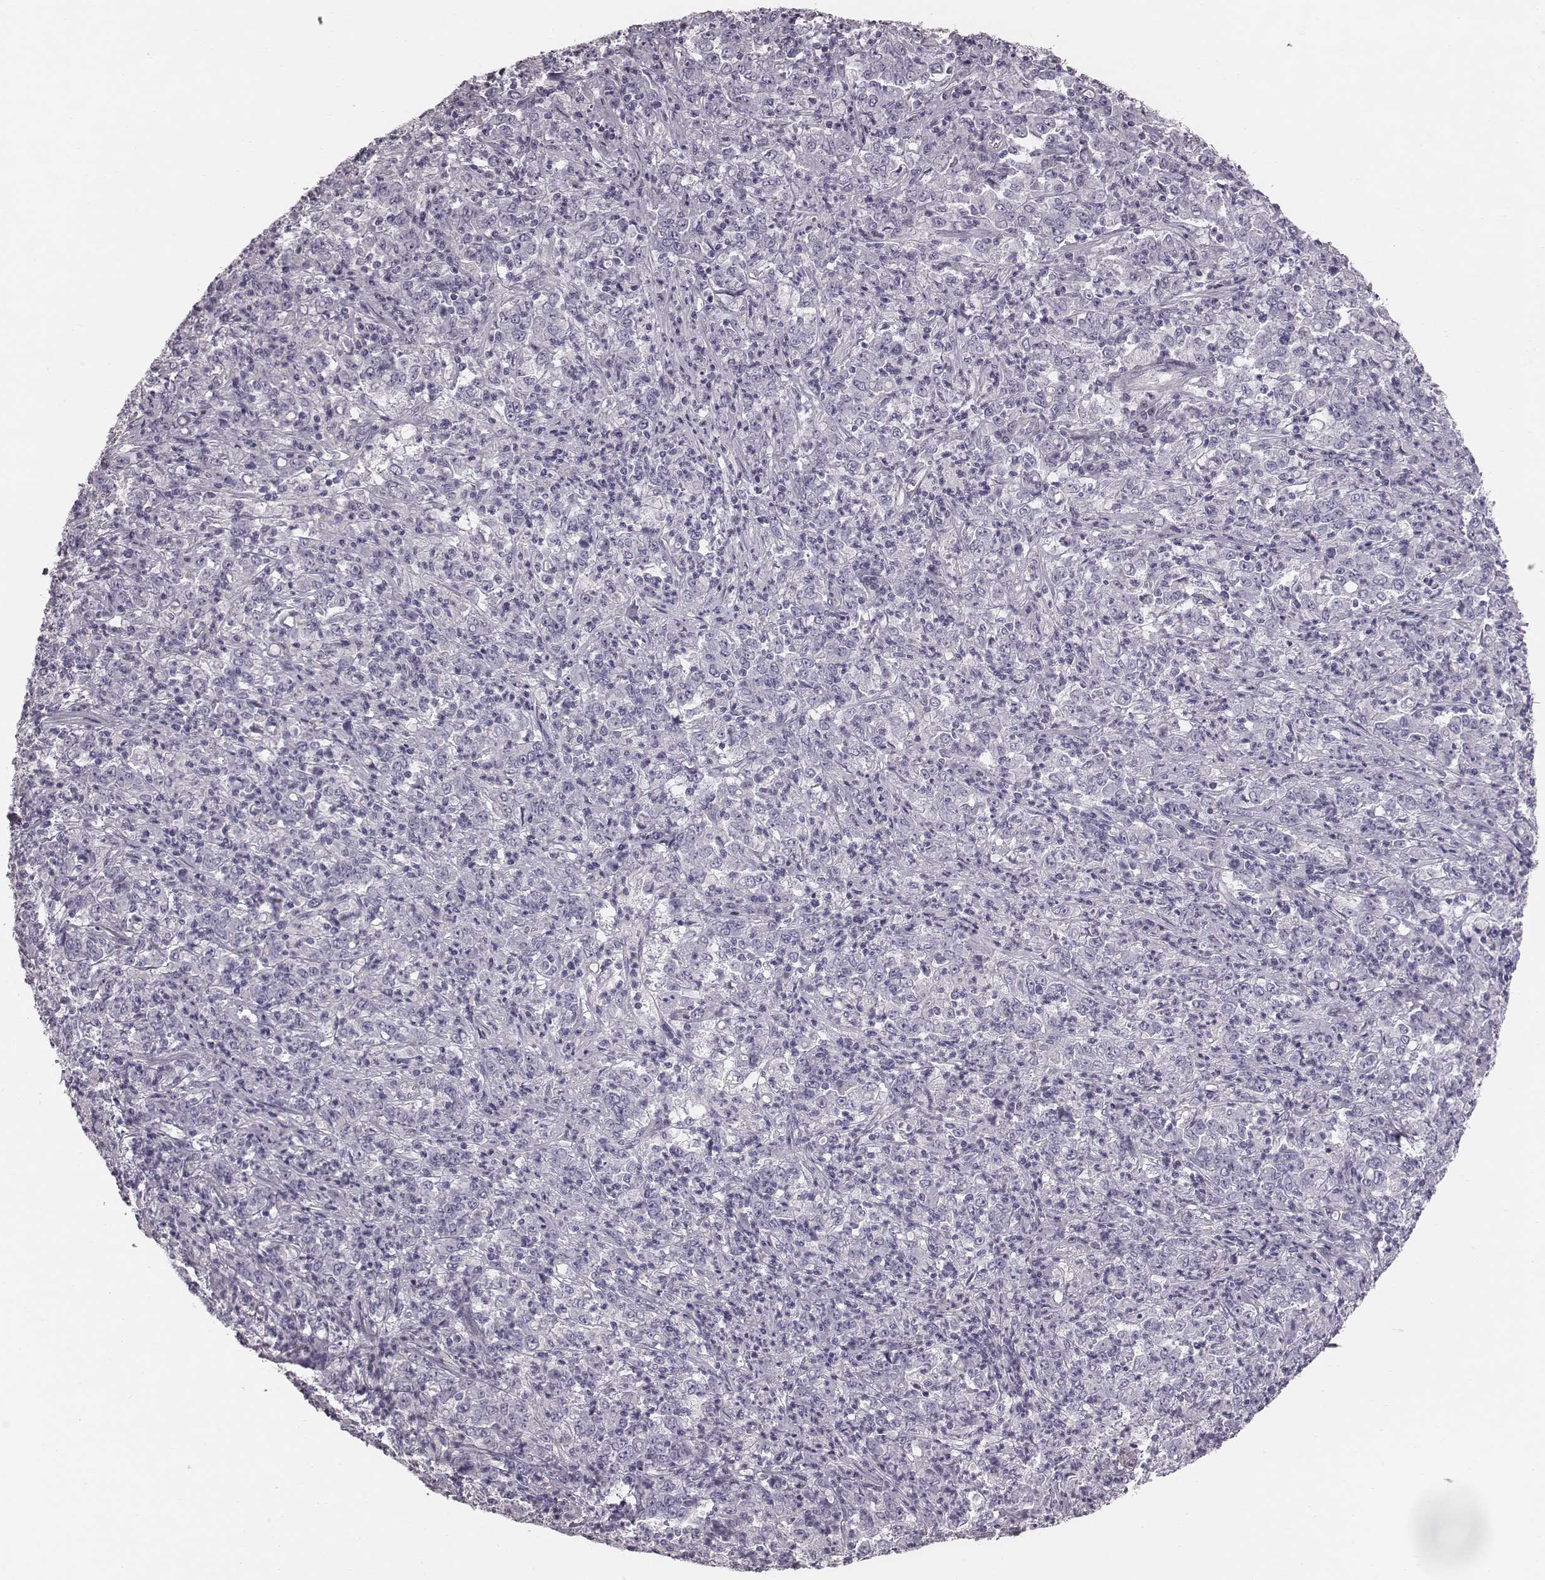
{"staining": {"intensity": "negative", "quantity": "none", "location": "none"}, "tissue": "stomach cancer", "cell_type": "Tumor cells", "image_type": "cancer", "snomed": [{"axis": "morphology", "description": "Adenocarcinoma, NOS"}, {"axis": "topography", "description": "Stomach, lower"}], "caption": "IHC of adenocarcinoma (stomach) reveals no staining in tumor cells.", "gene": "CRISP1", "patient": {"sex": "female", "age": 71}}